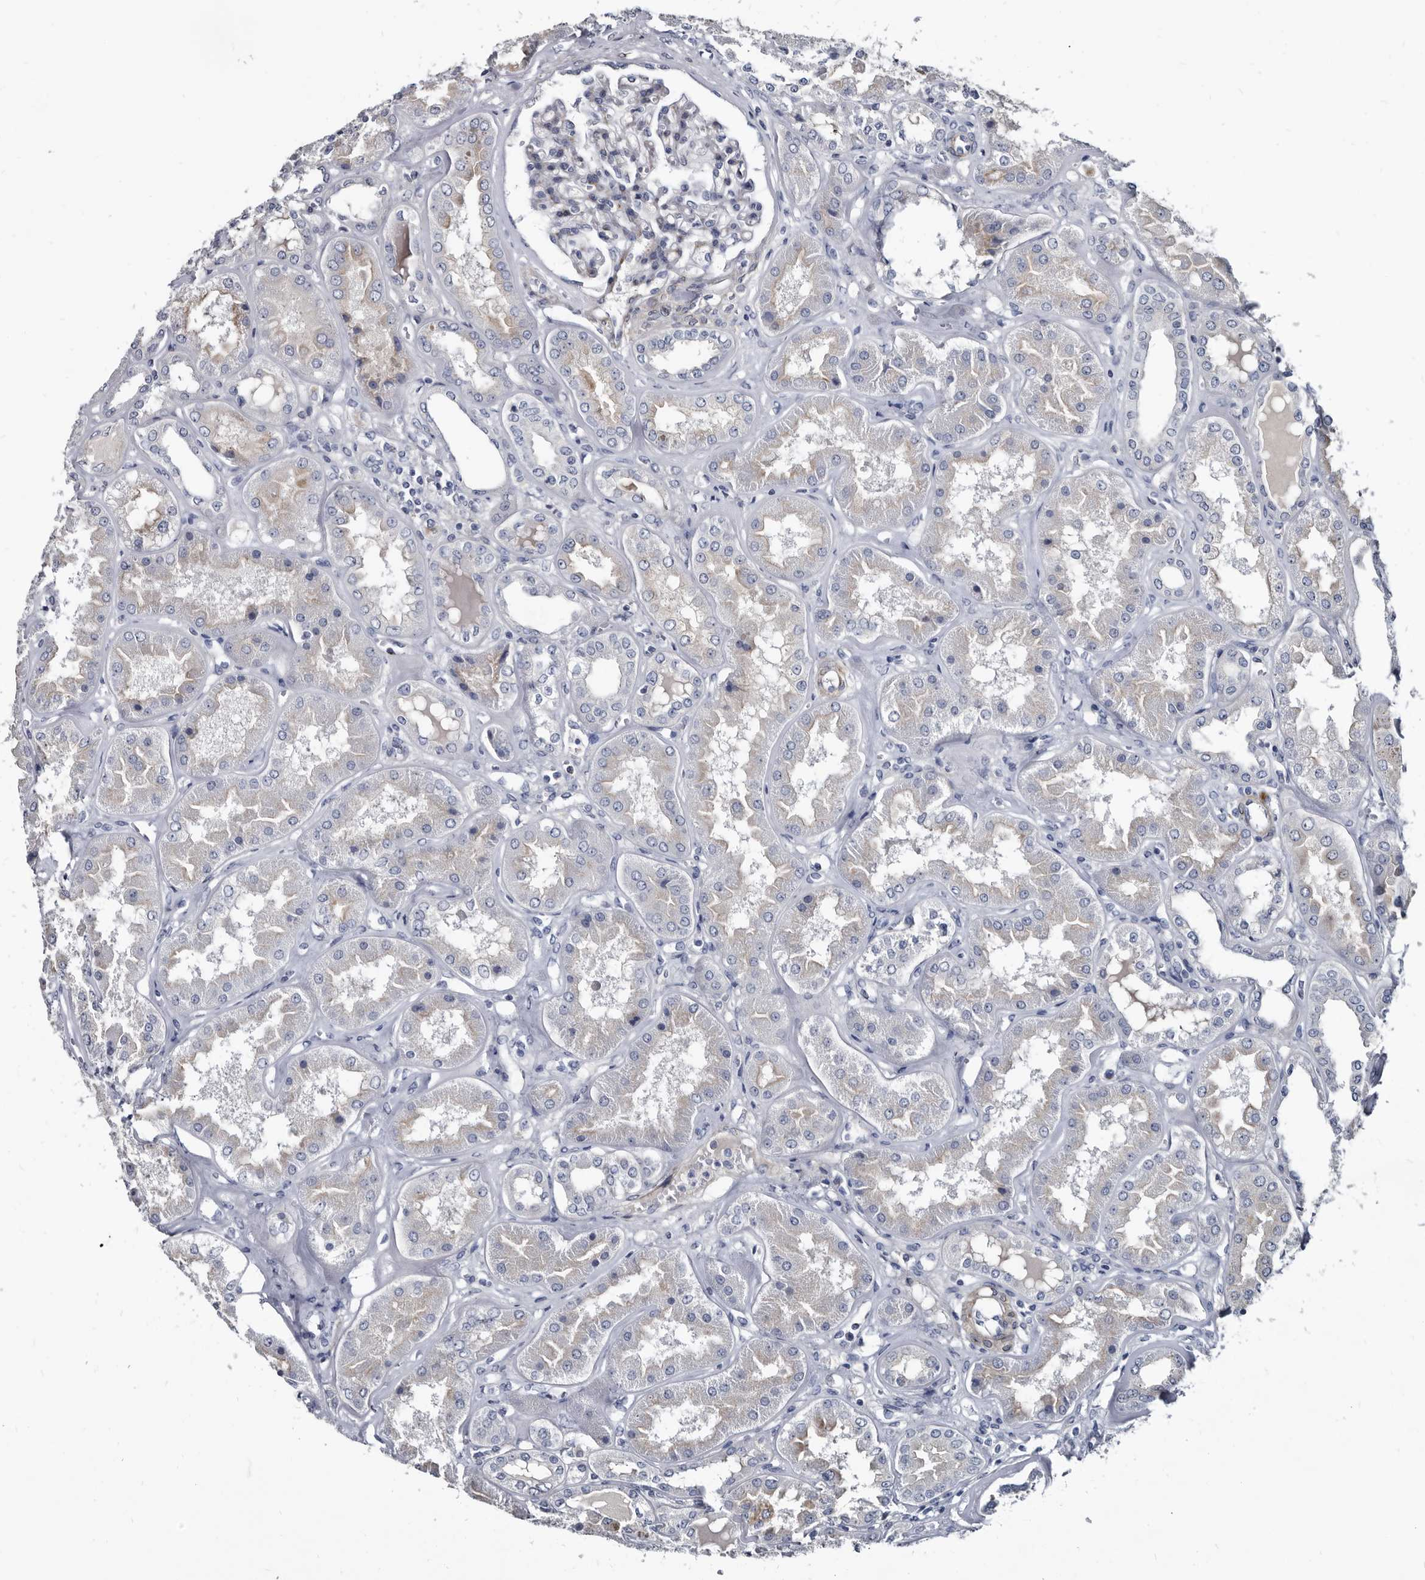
{"staining": {"intensity": "negative", "quantity": "none", "location": "none"}, "tissue": "kidney", "cell_type": "Cells in glomeruli", "image_type": "normal", "snomed": [{"axis": "morphology", "description": "Normal tissue, NOS"}, {"axis": "topography", "description": "Kidney"}], "caption": "IHC of normal human kidney reveals no expression in cells in glomeruli. The staining is performed using DAB brown chromogen with nuclei counter-stained in using hematoxylin.", "gene": "PRSS8", "patient": {"sex": "female", "age": 56}}